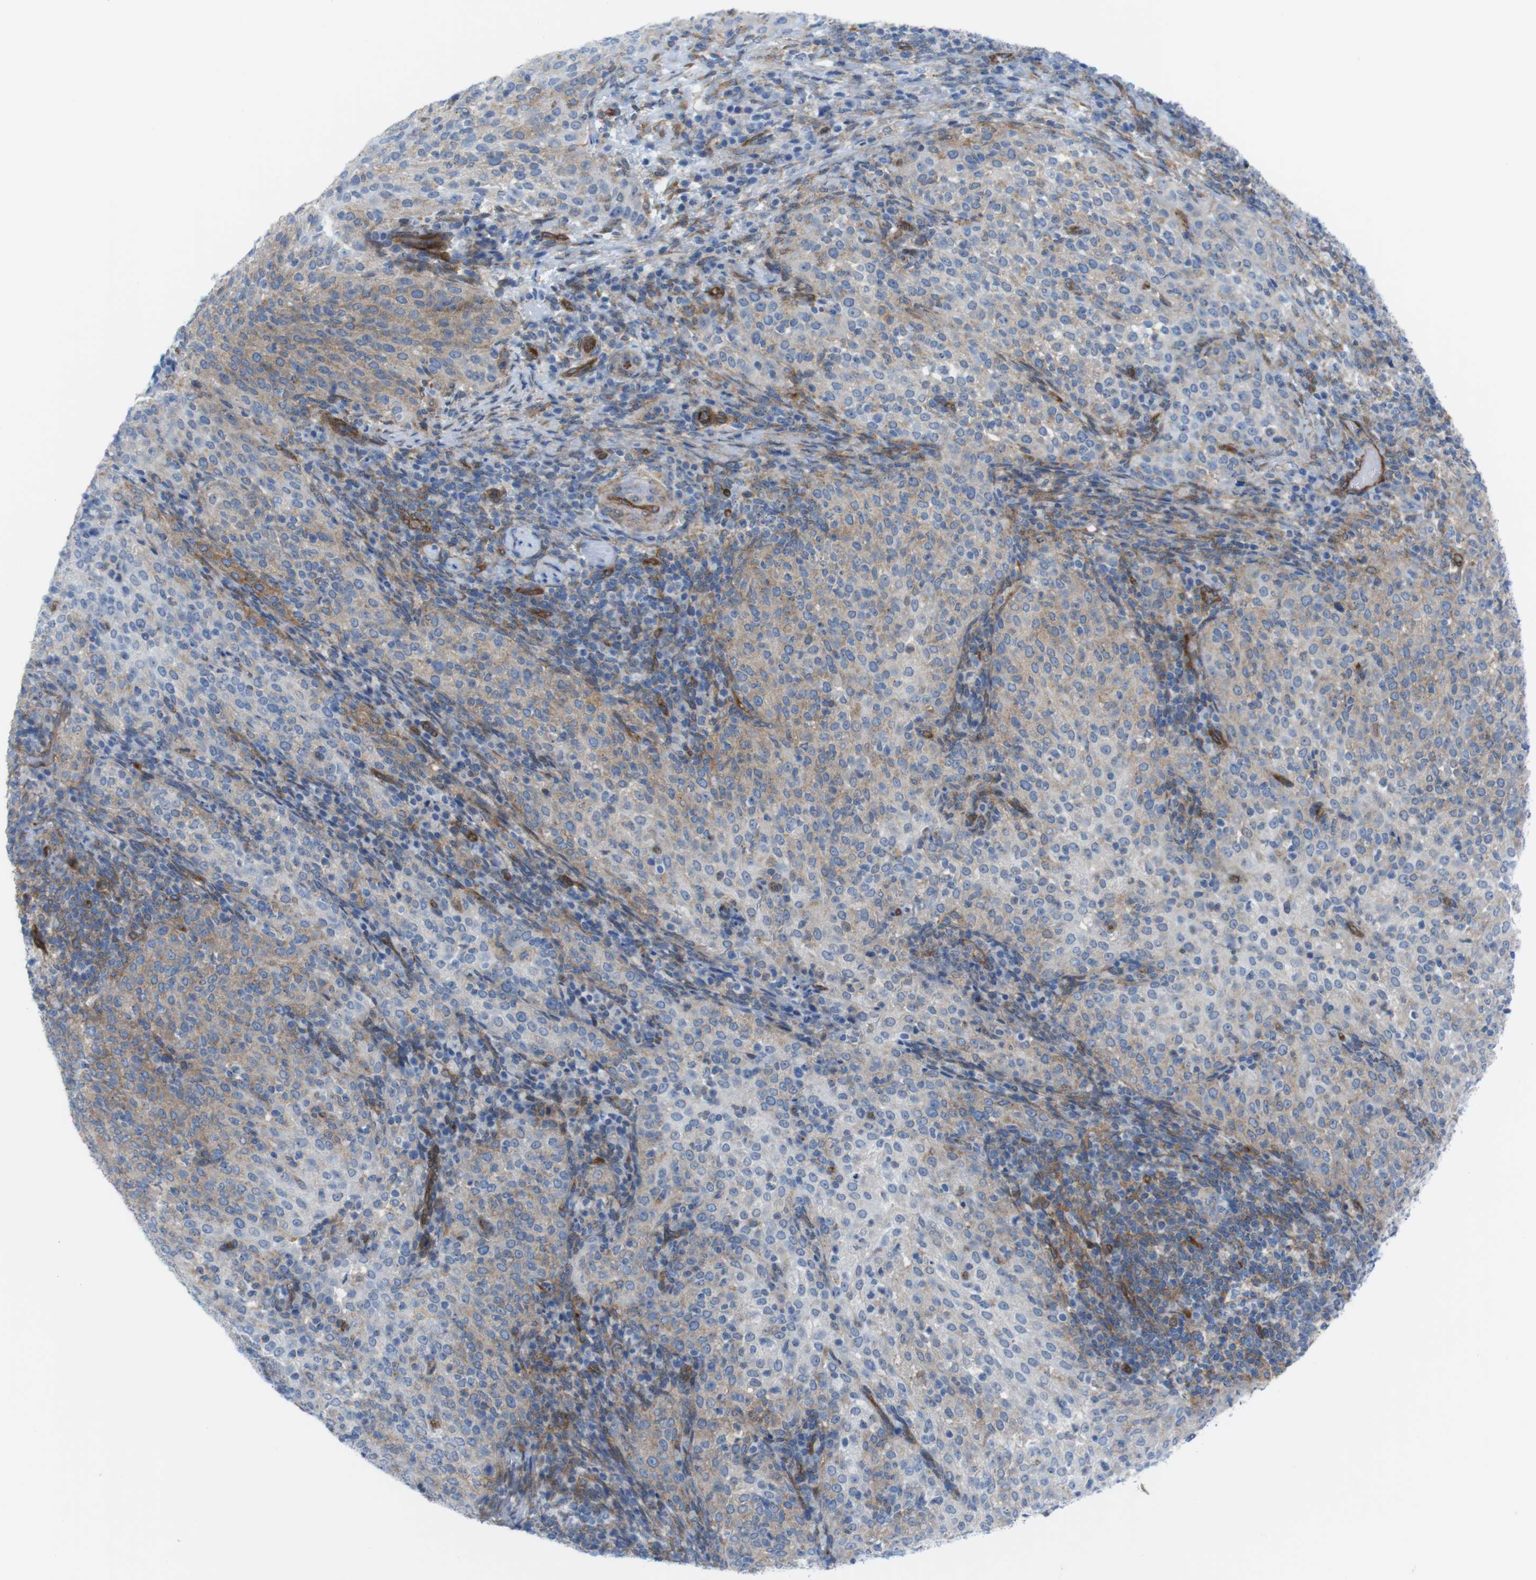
{"staining": {"intensity": "weak", "quantity": "25%-75%", "location": "cytoplasmic/membranous"}, "tissue": "cervical cancer", "cell_type": "Tumor cells", "image_type": "cancer", "snomed": [{"axis": "morphology", "description": "Squamous cell carcinoma, NOS"}, {"axis": "topography", "description": "Cervix"}], "caption": "Weak cytoplasmic/membranous protein positivity is present in about 25%-75% of tumor cells in cervical cancer.", "gene": "DIAPH2", "patient": {"sex": "female", "age": 51}}